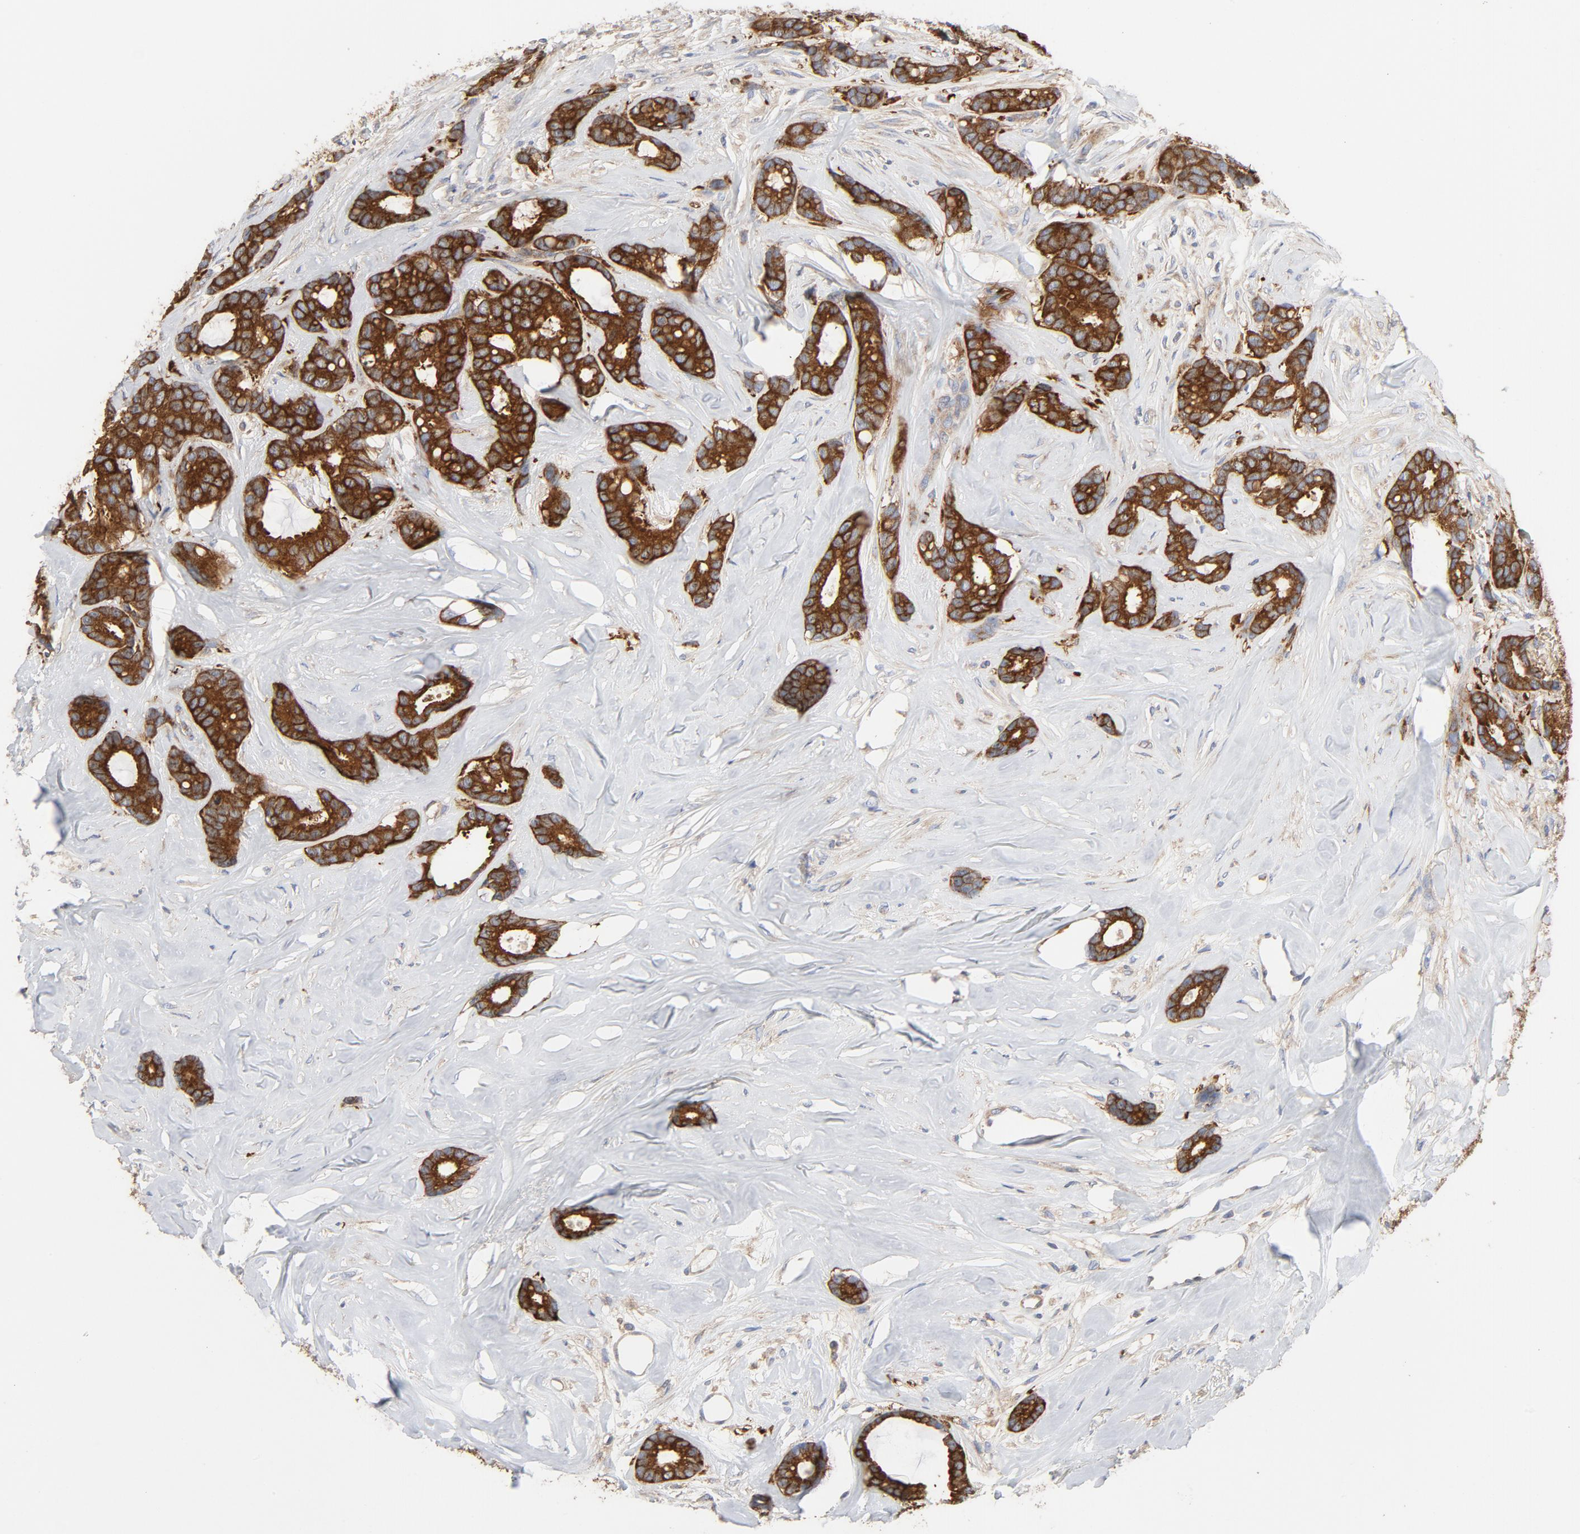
{"staining": {"intensity": "strong", "quantity": ">75%", "location": "cytoplasmic/membranous"}, "tissue": "breast cancer", "cell_type": "Tumor cells", "image_type": "cancer", "snomed": [{"axis": "morphology", "description": "Duct carcinoma"}, {"axis": "topography", "description": "Breast"}], "caption": "This micrograph reveals immunohistochemistry staining of human breast cancer (infiltrating ductal carcinoma), with high strong cytoplasmic/membranous positivity in about >75% of tumor cells.", "gene": "RABEP1", "patient": {"sex": "female", "age": 87}}